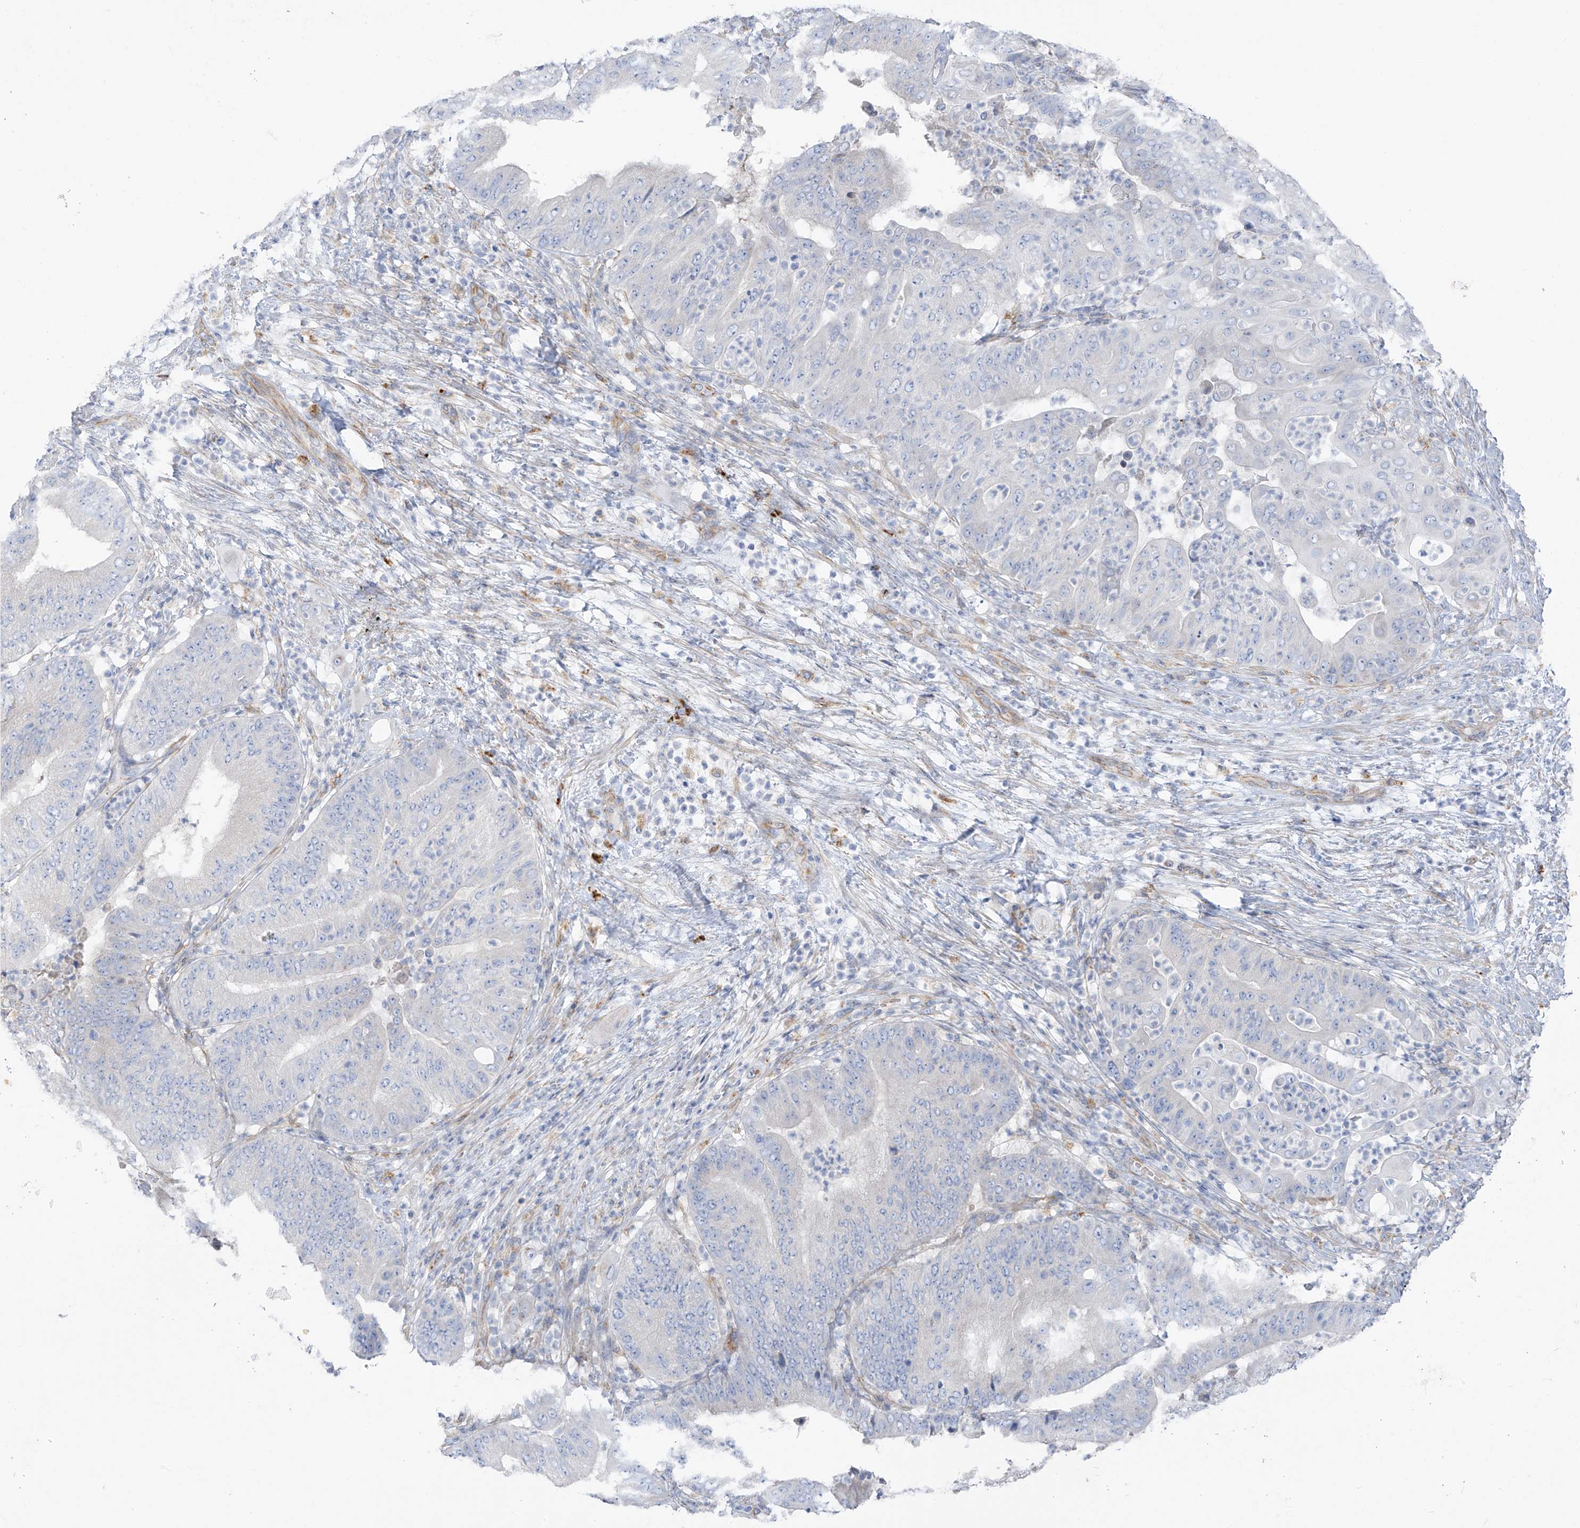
{"staining": {"intensity": "negative", "quantity": "none", "location": "none"}, "tissue": "pancreatic cancer", "cell_type": "Tumor cells", "image_type": "cancer", "snomed": [{"axis": "morphology", "description": "Adenocarcinoma, NOS"}, {"axis": "topography", "description": "Pancreas"}], "caption": "High power microscopy micrograph of an immunohistochemistry image of pancreatic adenocarcinoma, revealing no significant staining in tumor cells.", "gene": "TAL2", "patient": {"sex": "female", "age": 77}}